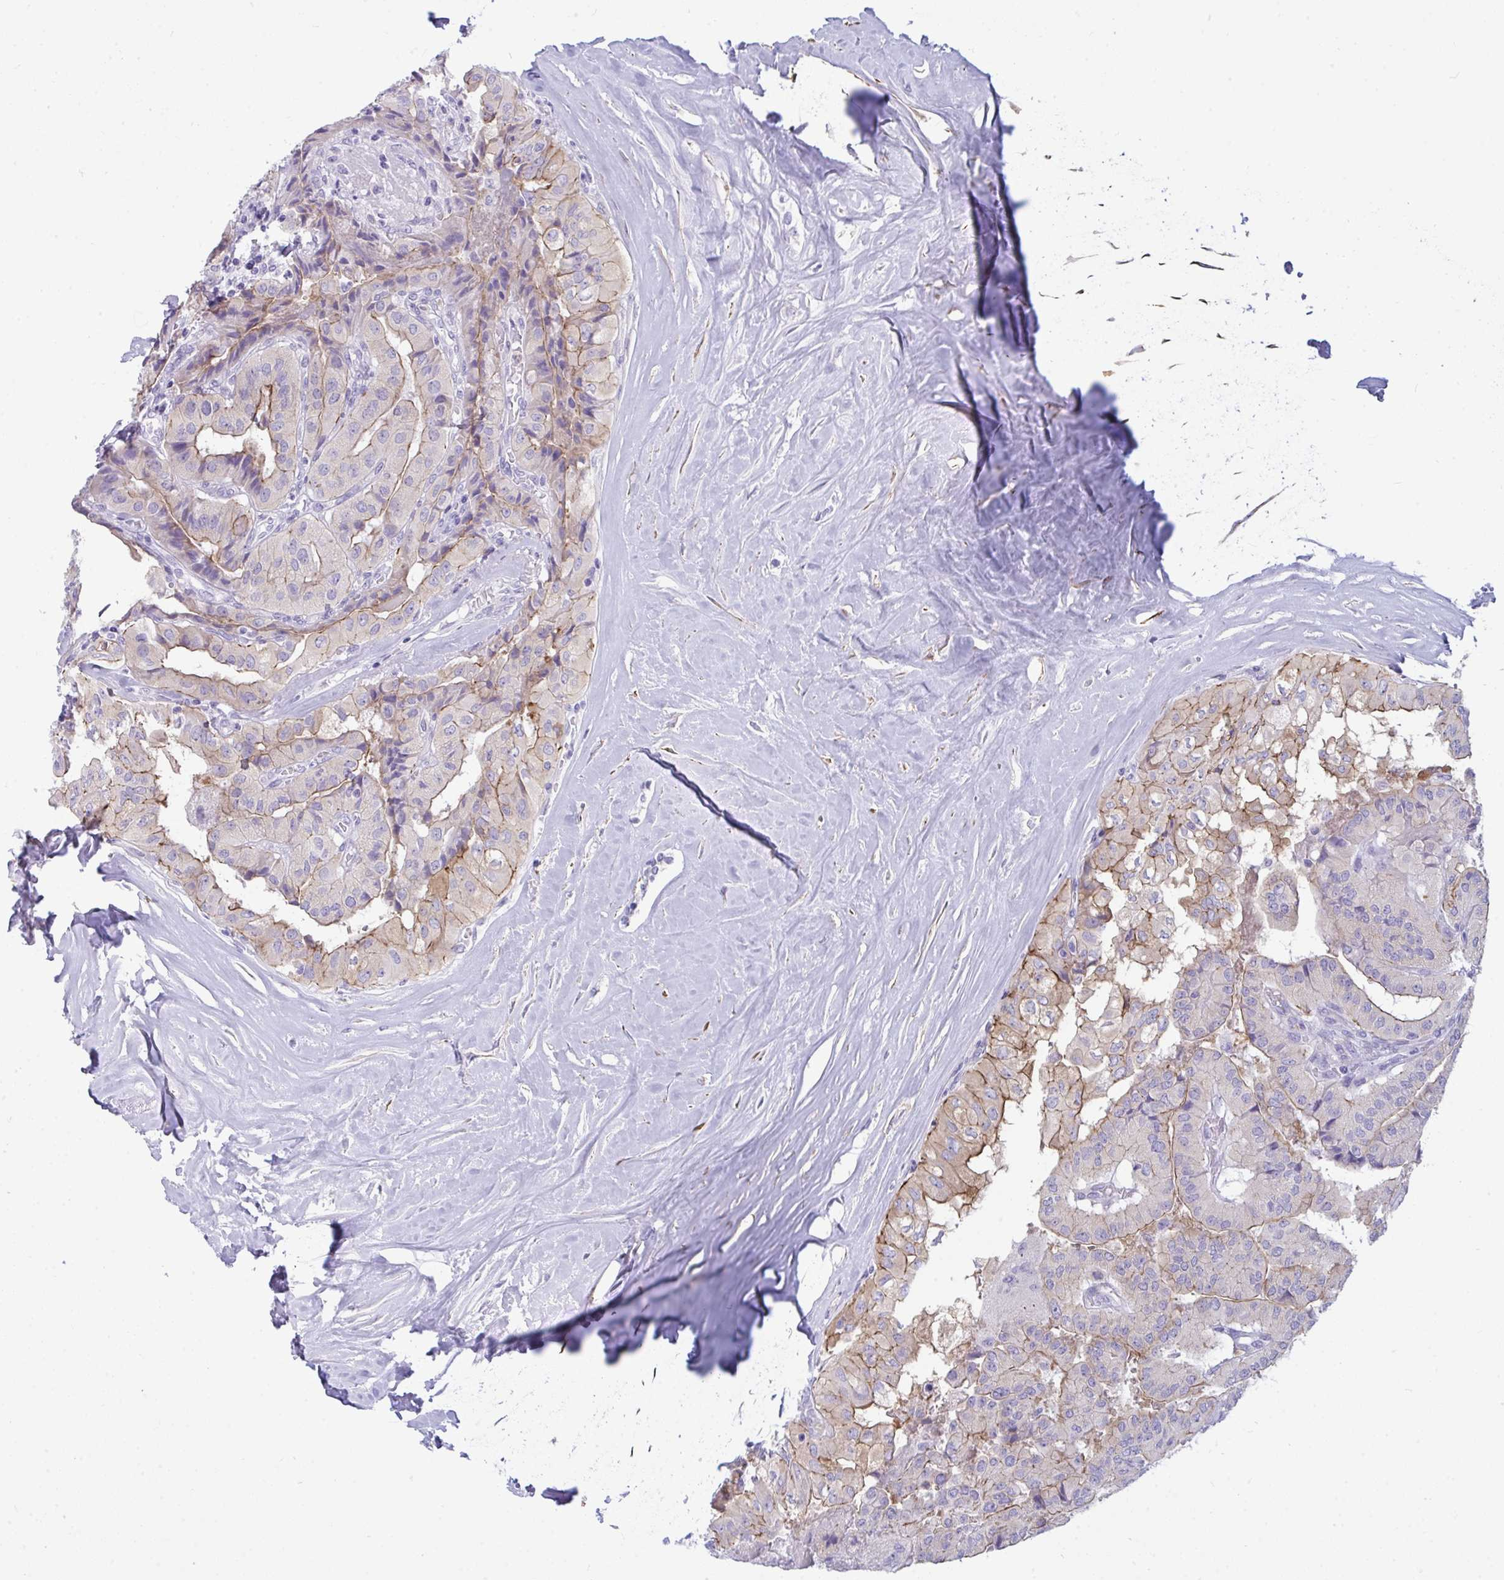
{"staining": {"intensity": "moderate", "quantity": "<25%", "location": "cytoplasmic/membranous"}, "tissue": "thyroid cancer", "cell_type": "Tumor cells", "image_type": "cancer", "snomed": [{"axis": "morphology", "description": "Normal tissue, NOS"}, {"axis": "morphology", "description": "Papillary adenocarcinoma, NOS"}, {"axis": "topography", "description": "Thyroid gland"}], "caption": "Human papillary adenocarcinoma (thyroid) stained with a protein marker reveals moderate staining in tumor cells.", "gene": "MYH10", "patient": {"sex": "female", "age": 59}}